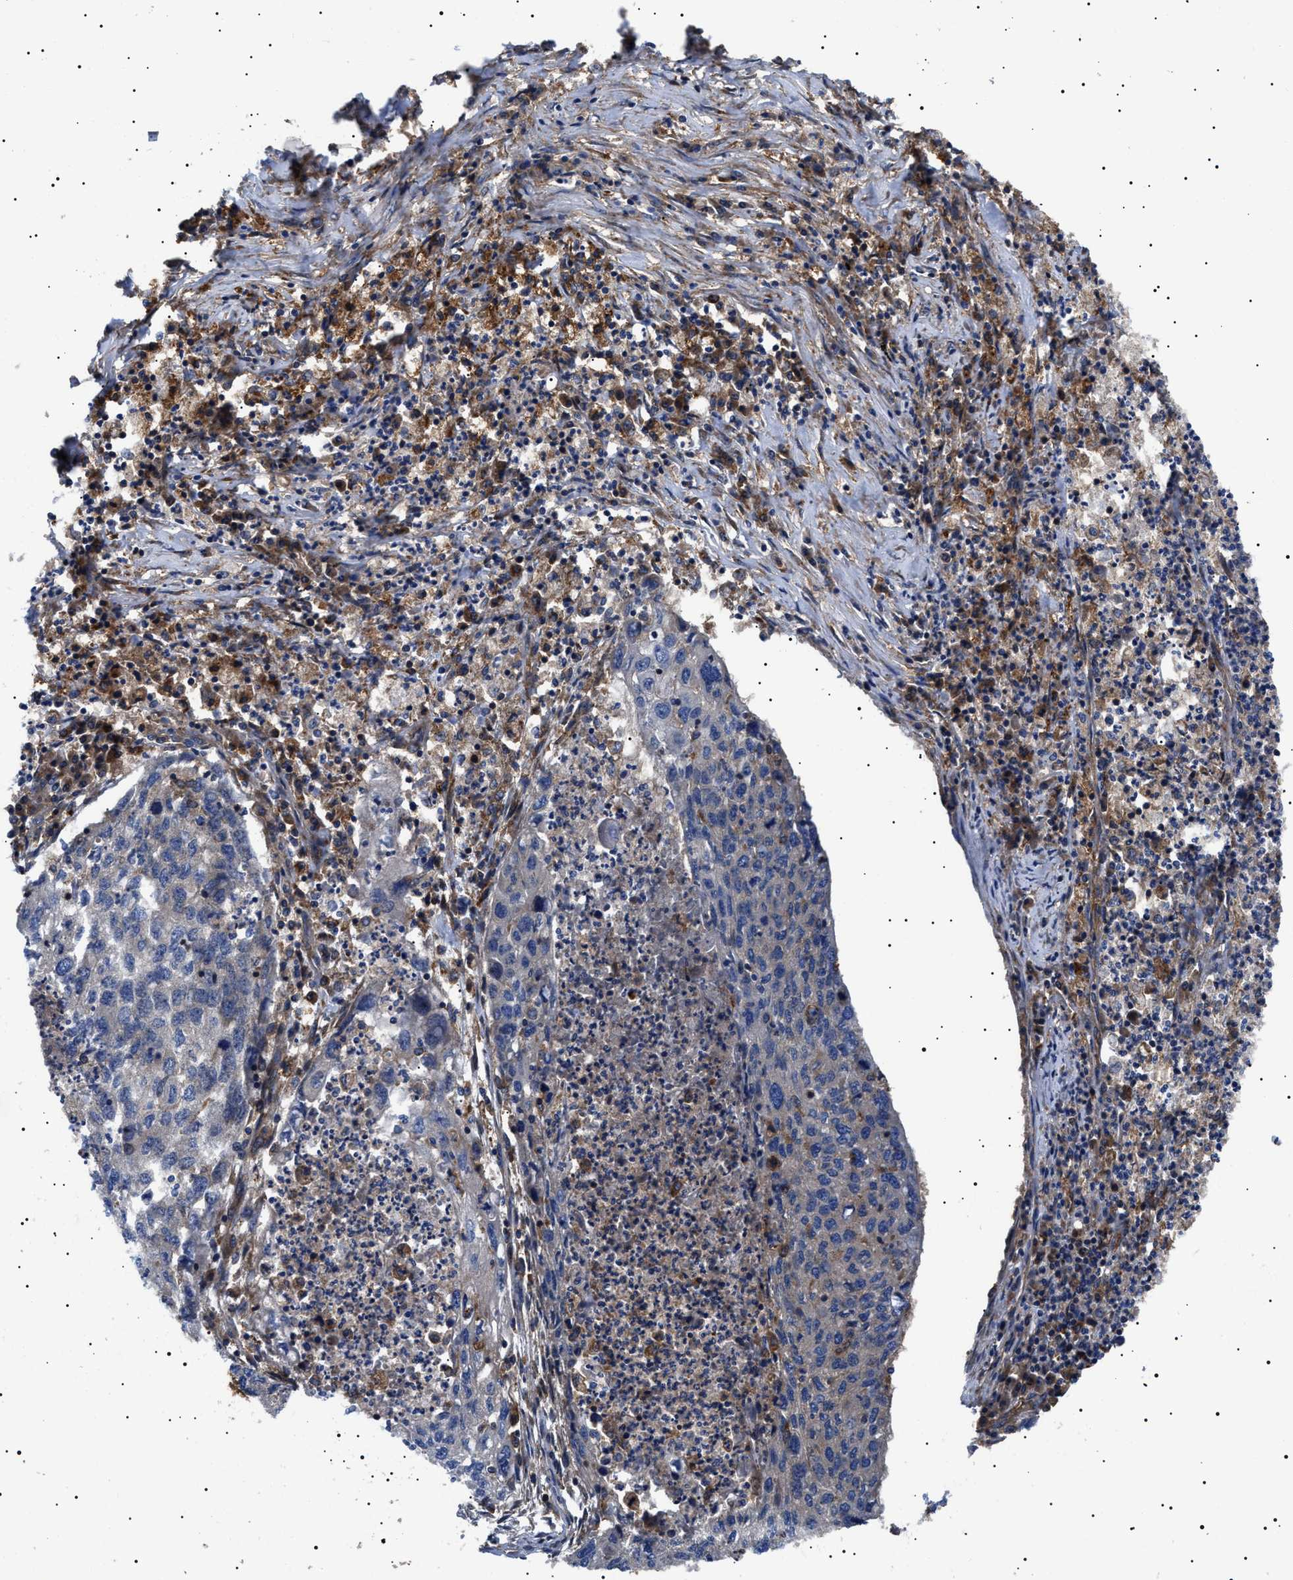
{"staining": {"intensity": "negative", "quantity": "none", "location": "none"}, "tissue": "lung cancer", "cell_type": "Tumor cells", "image_type": "cancer", "snomed": [{"axis": "morphology", "description": "Squamous cell carcinoma, NOS"}, {"axis": "topography", "description": "Lung"}], "caption": "This photomicrograph is of lung cancer (squamous cell carcinoma) stained with IHC to label a protein in brown with the nuclei are counter-stained blue. There is no positivity in tumor cells.", "gene": "TPP2", "patient": {"sex": "female", "age": 63}}